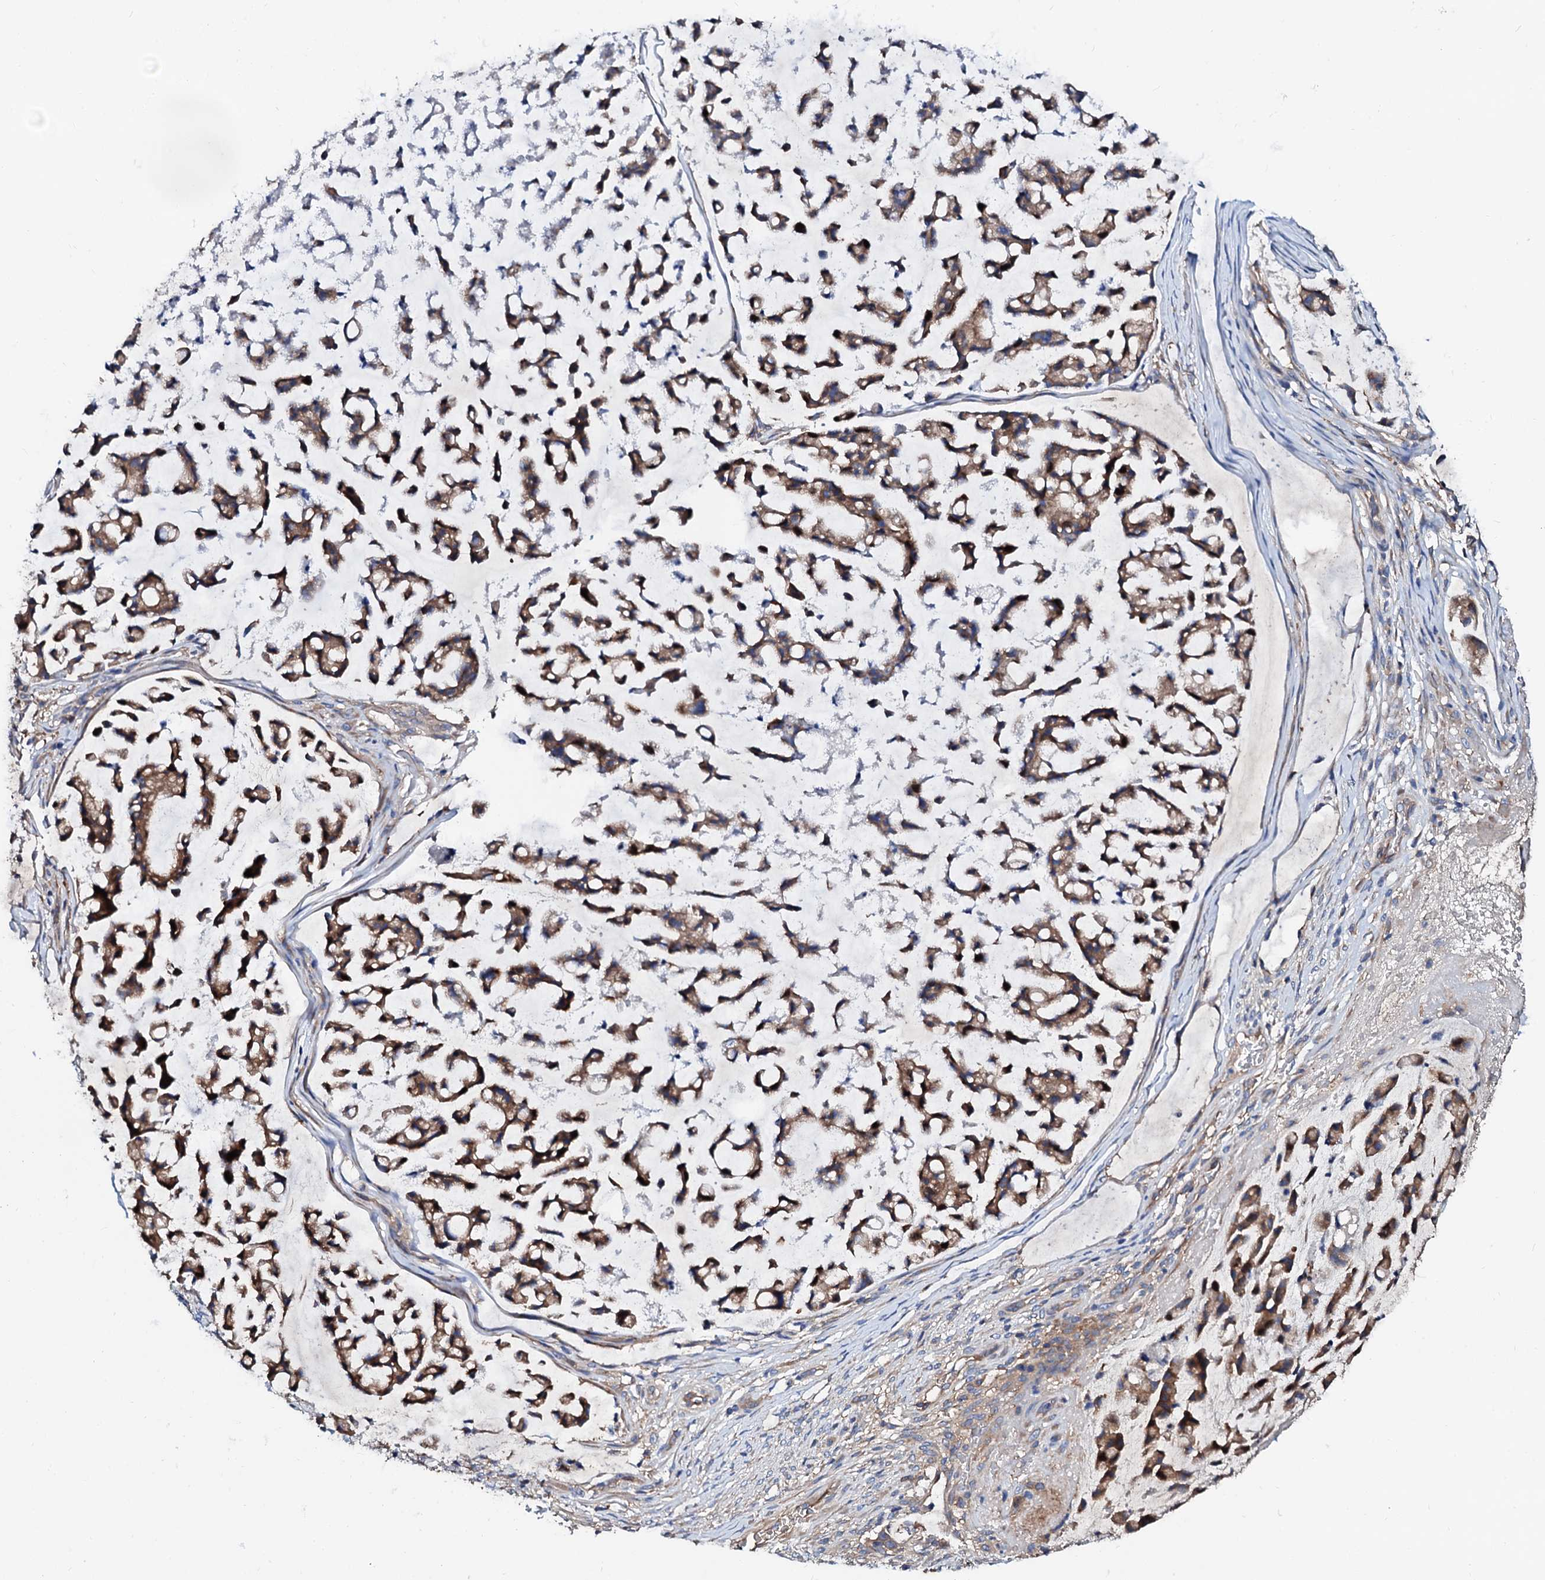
{"staining": {"intensity": "moderate", "quantity": ">75%", "location": "cytoplasmic/membranous"}, "tissue": "stomach cancer", "cell_type": "Tumor cells", "image_type": "cancer", "snomed": [{"axis": "morphology", "description": "Adenocarcinoma, NOS"}, {"axis": "topography", "description": "Stomach, lower"}], "caption": "This photomicrograph exhibits stomach cancer stained with IHC to label a protein in brown. The cytoplasmic/membranous of tumor cells show moderate positivity for the protein. Nuclei are counter-stained blue.", "gene": "CSKMT", "patient": {"sex": "male", "age": 67}}